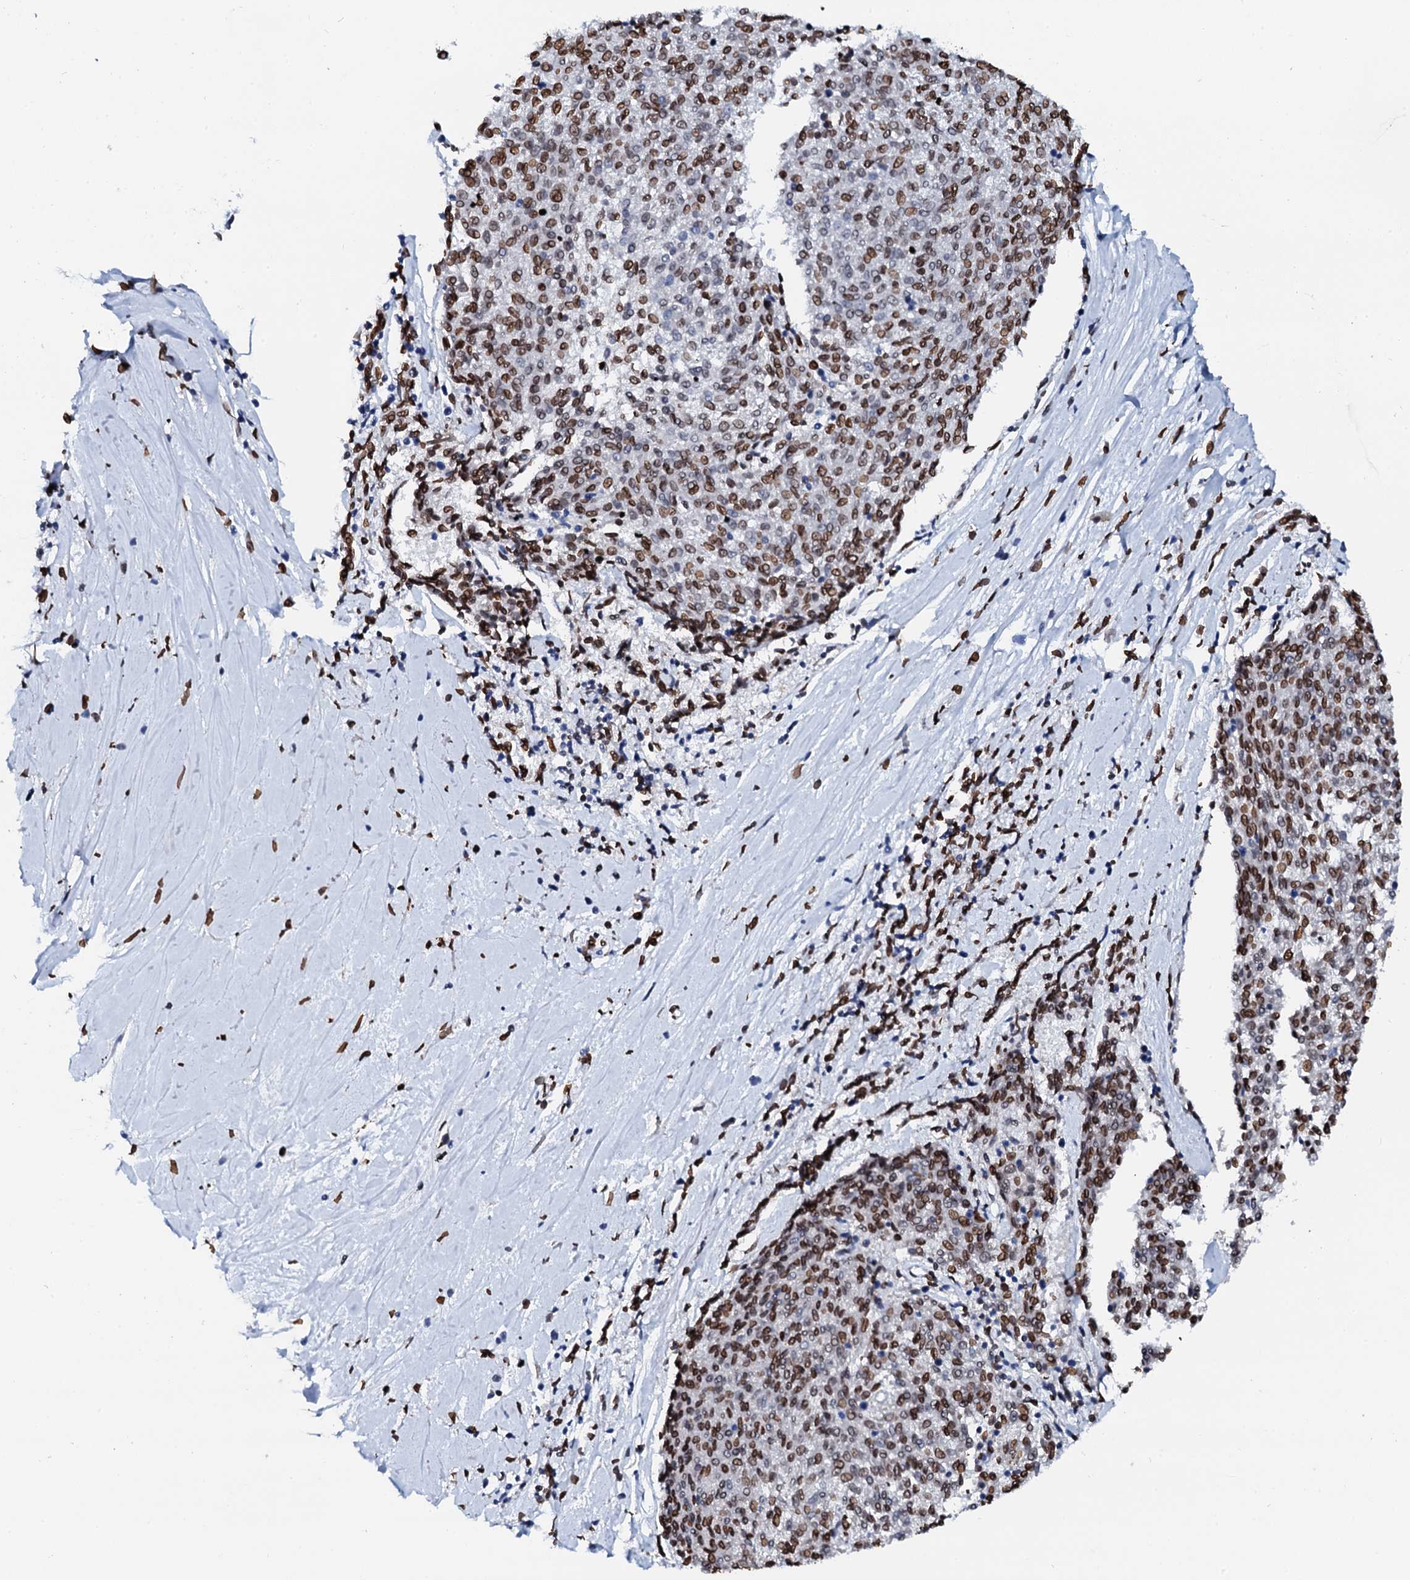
{"staining": {"intensity": "moderate", "quantity": "25%-75%", "location": "cytoplasmic/membranous,nuclear"}, "tissue": "melanoma", "cell_type": "Tumor cells", "image_type": "cancer", "snomed": [{"axis": "morphology", "description": "Malignant melanoma, NOS"}, {"axis": "topography", "description": "Skin"}], "caption": "Immunohistochemistry photomicrograph of neoplastic tissue: human malignant melanoma stained using IHC demonstrates medium levels of moderate protein expression localized specifically in the cytoplasmic/membranous and nuclear of tumor cells, appearing as a cytoplasmic/membranous and nuclear brown color.", "gene": "KATNAL2", "patient": {"sex": "female", "age": 72}}